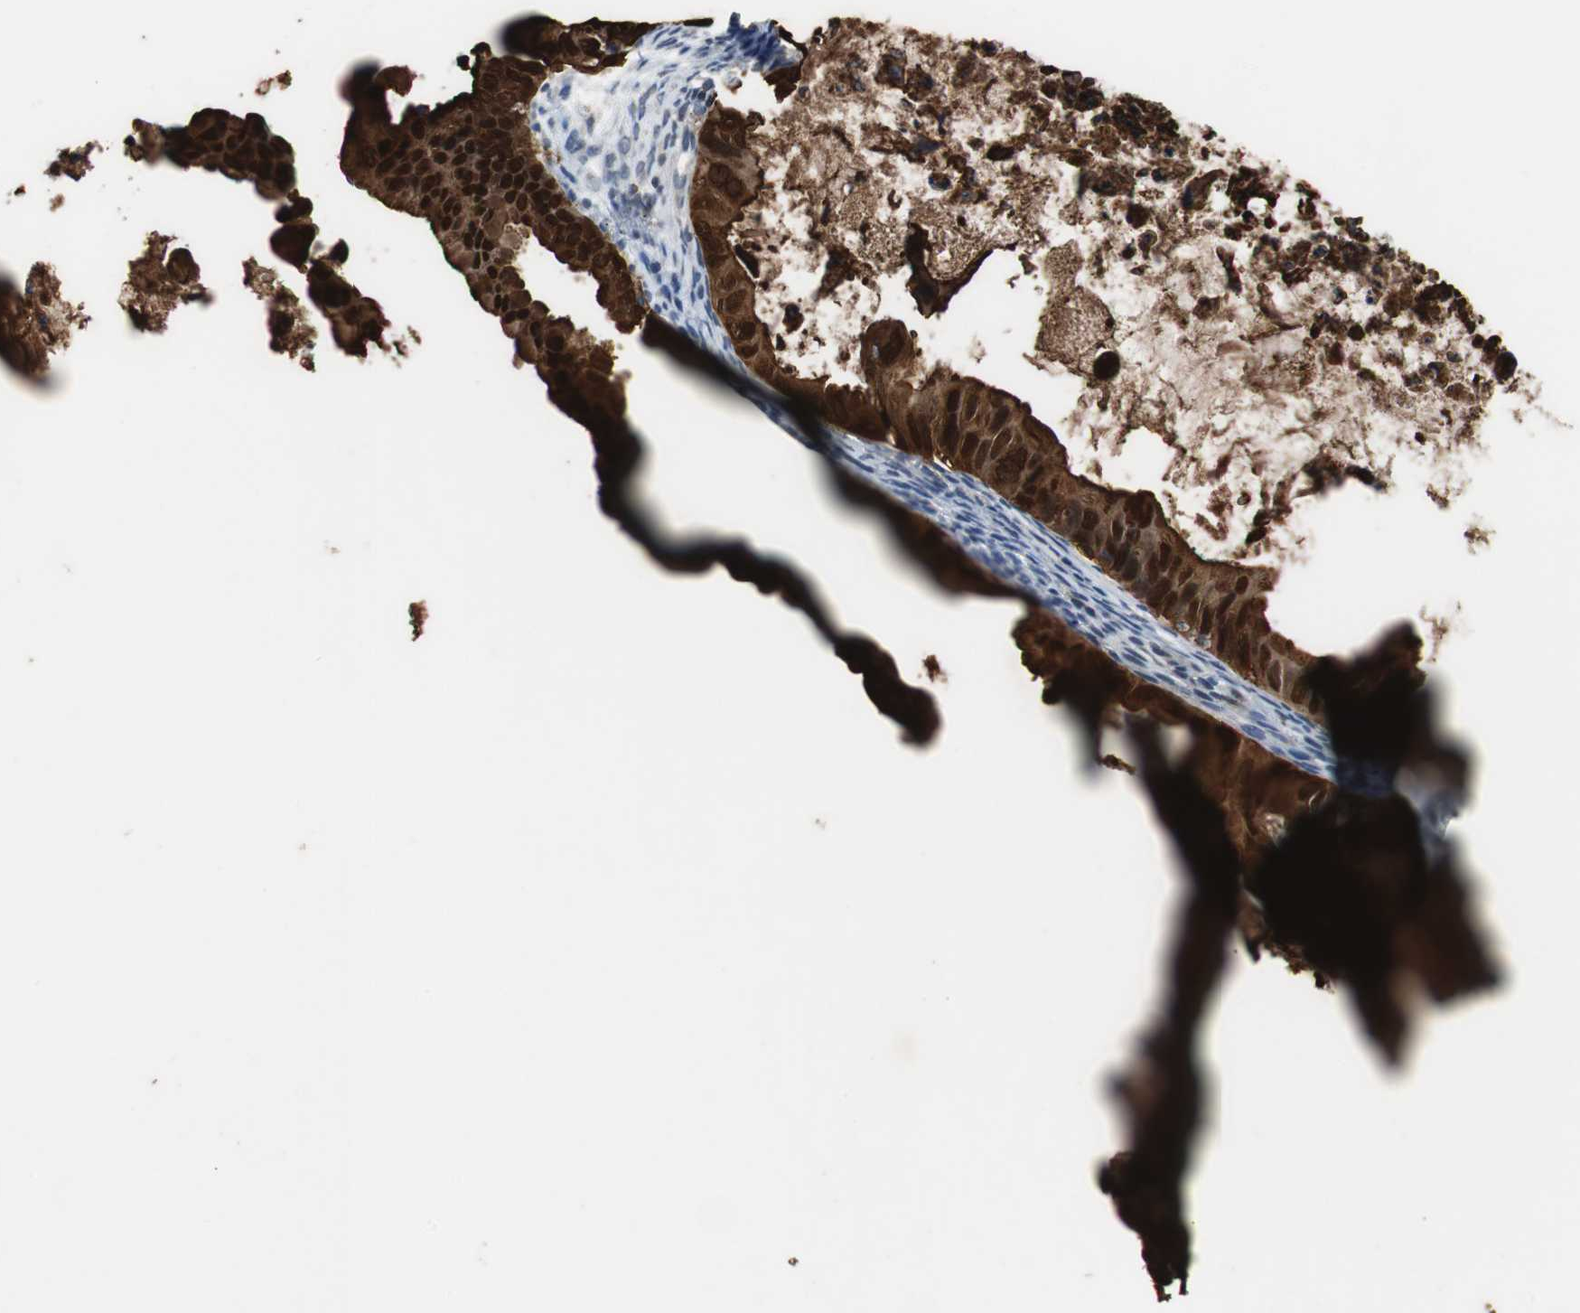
{"staining": {"intensity": "strong", "quantity": ">75%", "location": "cytoplasmic/membranous,nuclear"}, "tissue": "ovarian cancer", "cell_type": "Tumor cells", "image_type": "cancer", "snomed": [{"axis": "morphology", "description": "Cystadenocarcinoma, mucinous, NOS"}, {"axis": "topography", "description": "Ovary"}], "caption": "Protein expression analysis of ovarian cancer shows strong cytoplasmic/membranous and nuclear positivity in approximately >75% of tumor cells.", "gene": "ANXA4", "patient": {"sex": "female", "age": 36}}